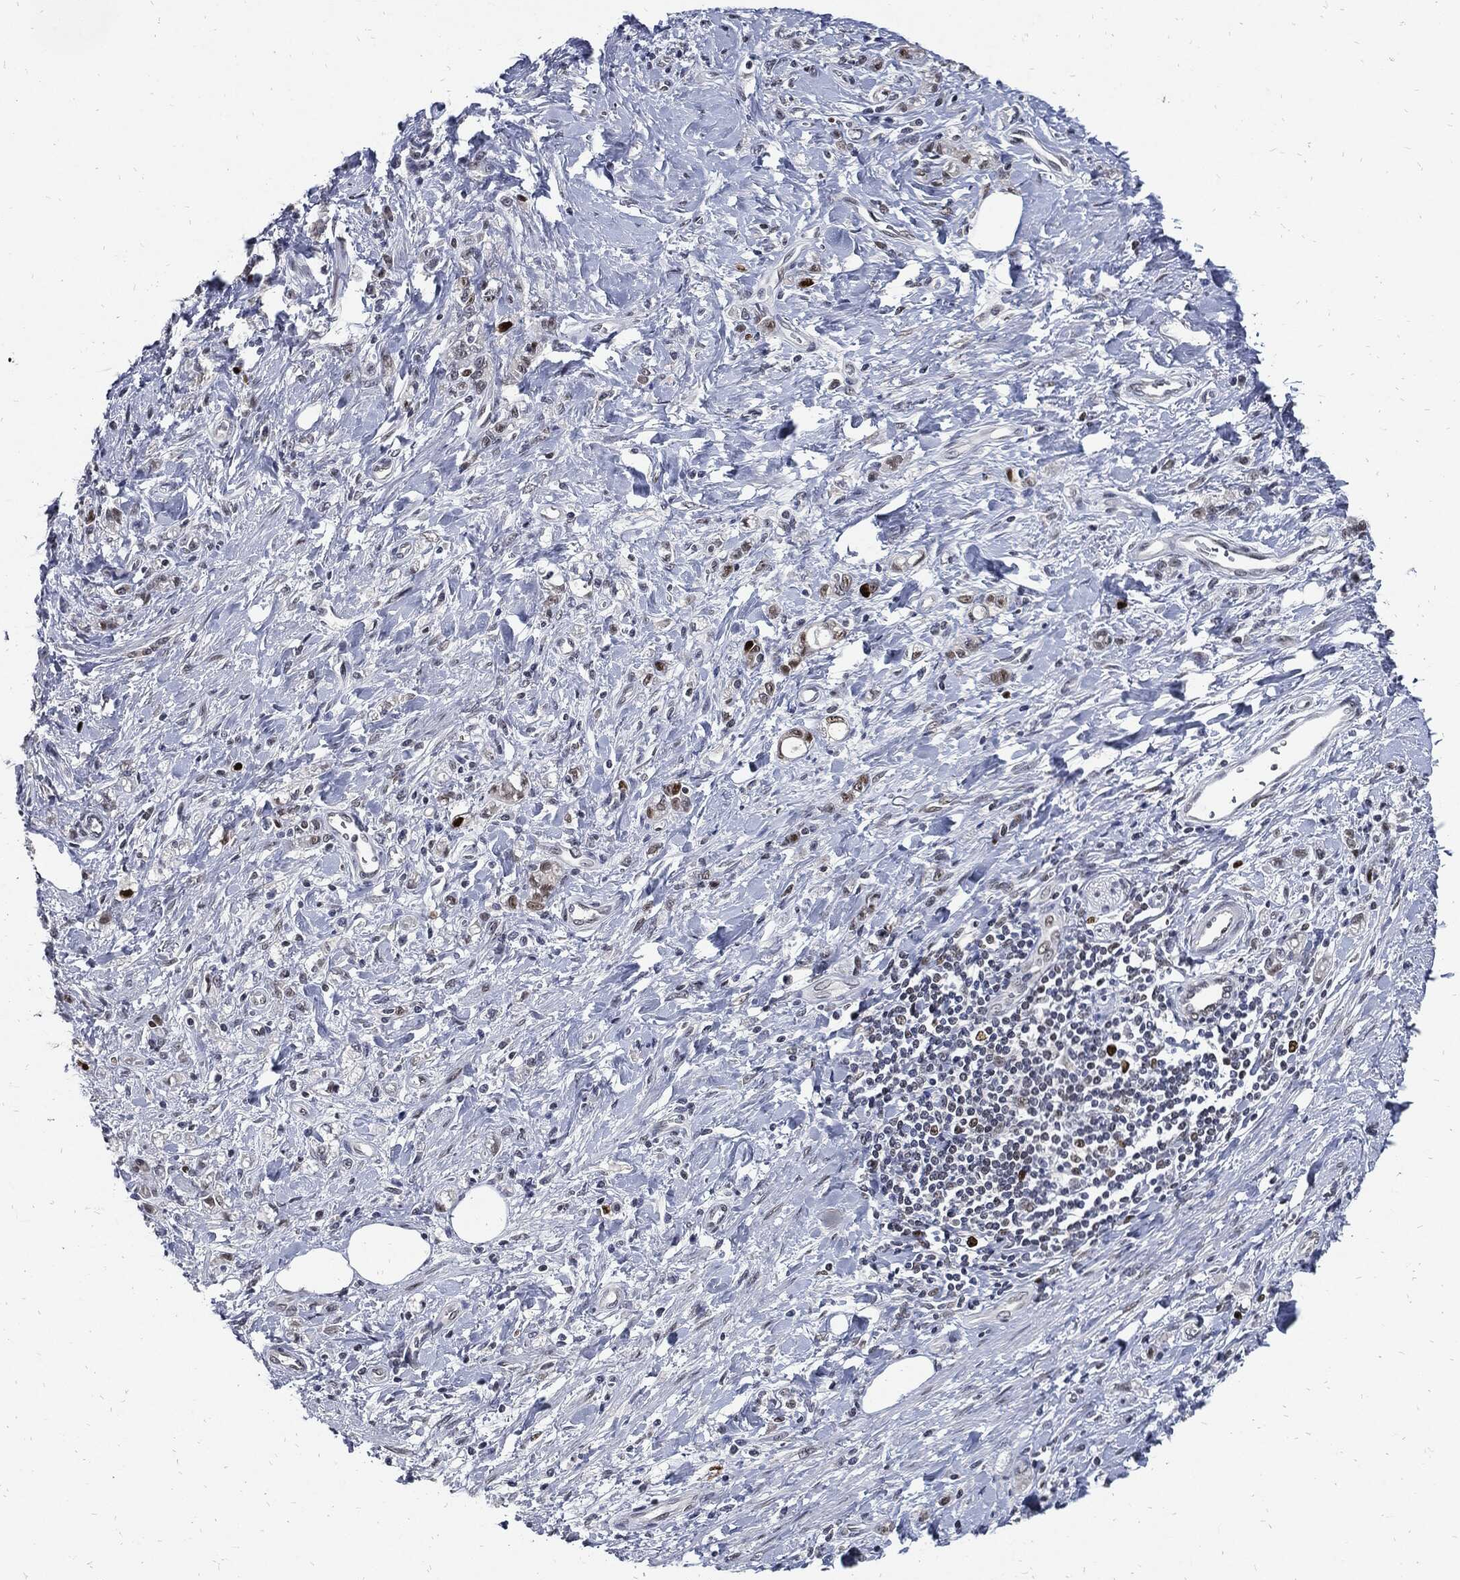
{"staining": {"intensity": "moderate", "quantity": "<25%", "location": "nuclear"}, "tissue": "stomach cancer", "cell_type": "Tumor cells", "image_type": "cancer", "snomed": [{"axis": "morphology", "description": "Adenocarcinoma, NOS"}, {"axis": "topography", "description": "Stomach"}], "caption": "Moderate nuclear staining is present in about <25% of tumor cells in stomach cancer (adenocarcinoma). (DAB IHC, brown staining for protein, blue staining for nuclei).", "gene": "NBN", "patient": {"sex": "male", "age": 77}}